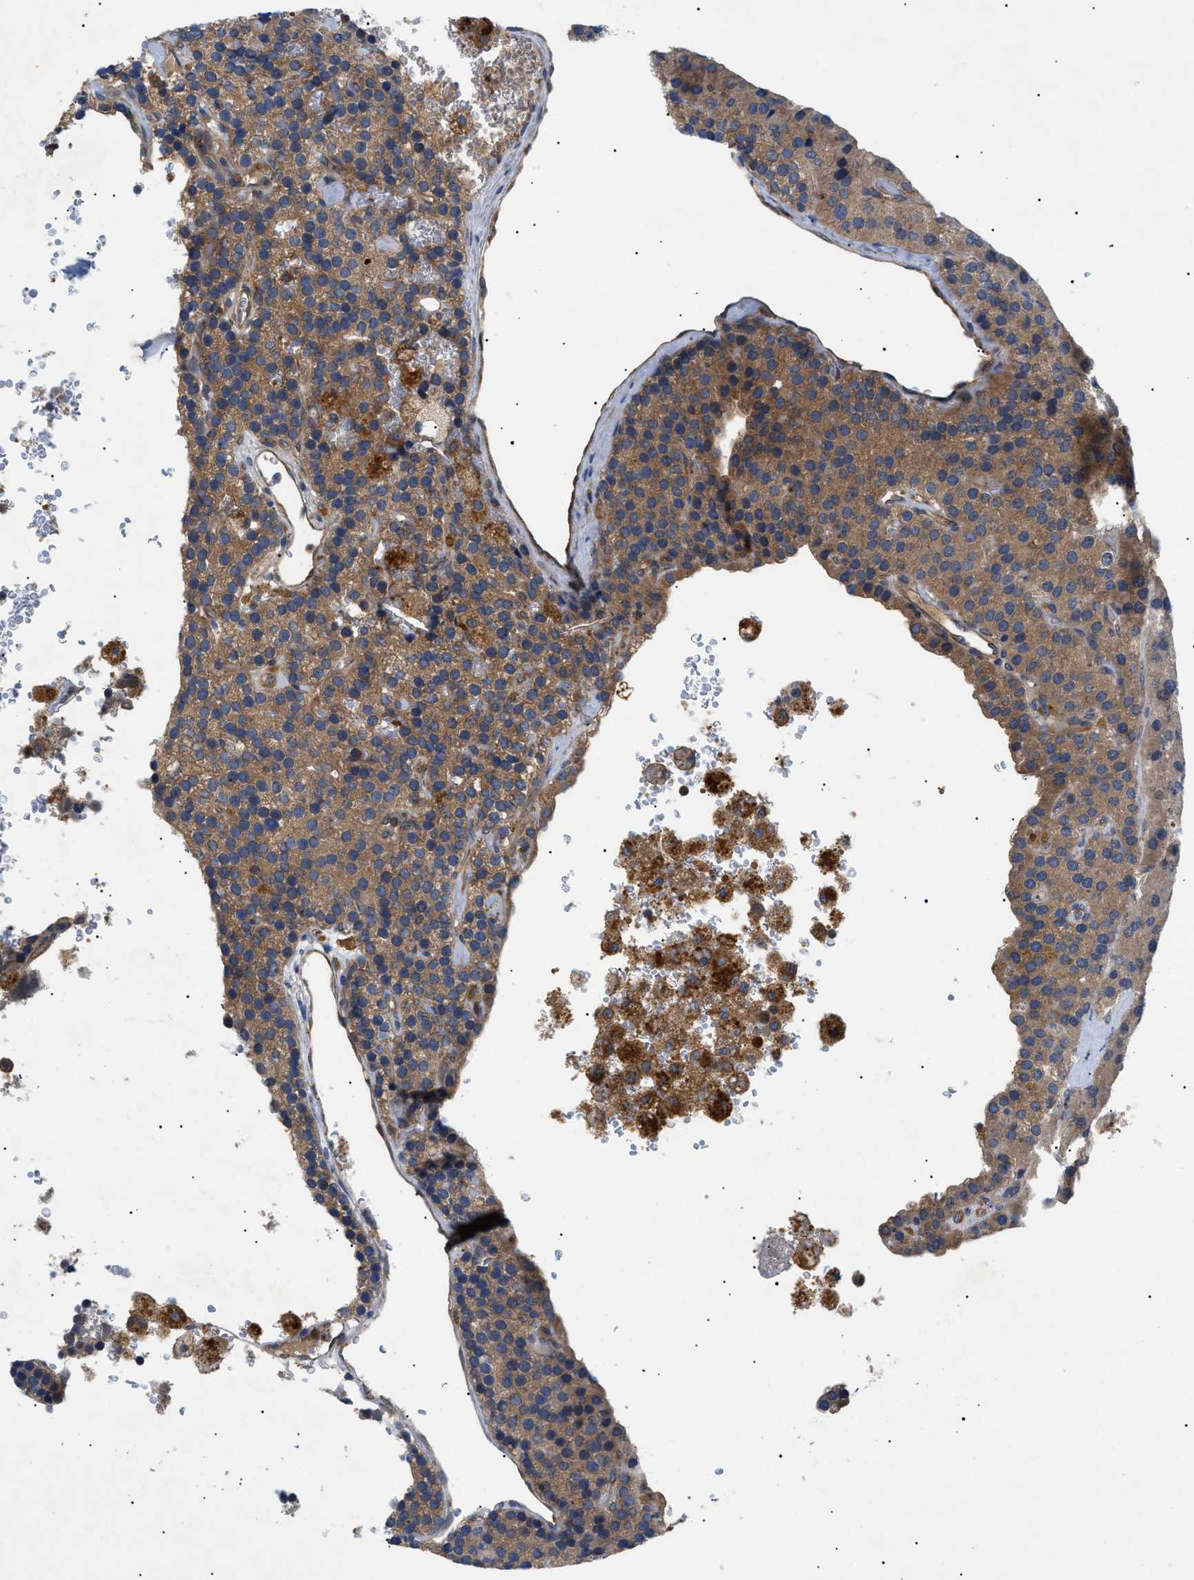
{"staining": {"intensity": "moderate", "quantity": ">75%", "location": "cytoplasmic/membranous"}, "tissue": "parathyroid gland", "cell_type": "Glandular cells", "image_type": "normal", "snomed": [{"axis": "morphology", "description": "Normal tissue, NOS"}, {"axis": "morphology", "description": "Adenoma, NOS"}, {"axis": "topography", "description": "Parathyroid gland"}], "caption": "Human parathyroid gland stained for a protein (brown) displays moderate cytoplasmic/membranous positive positivity in about >75% of glandular cells.", "gene": "RIPK1", "patient": {"sex": "female", "age": 86}}